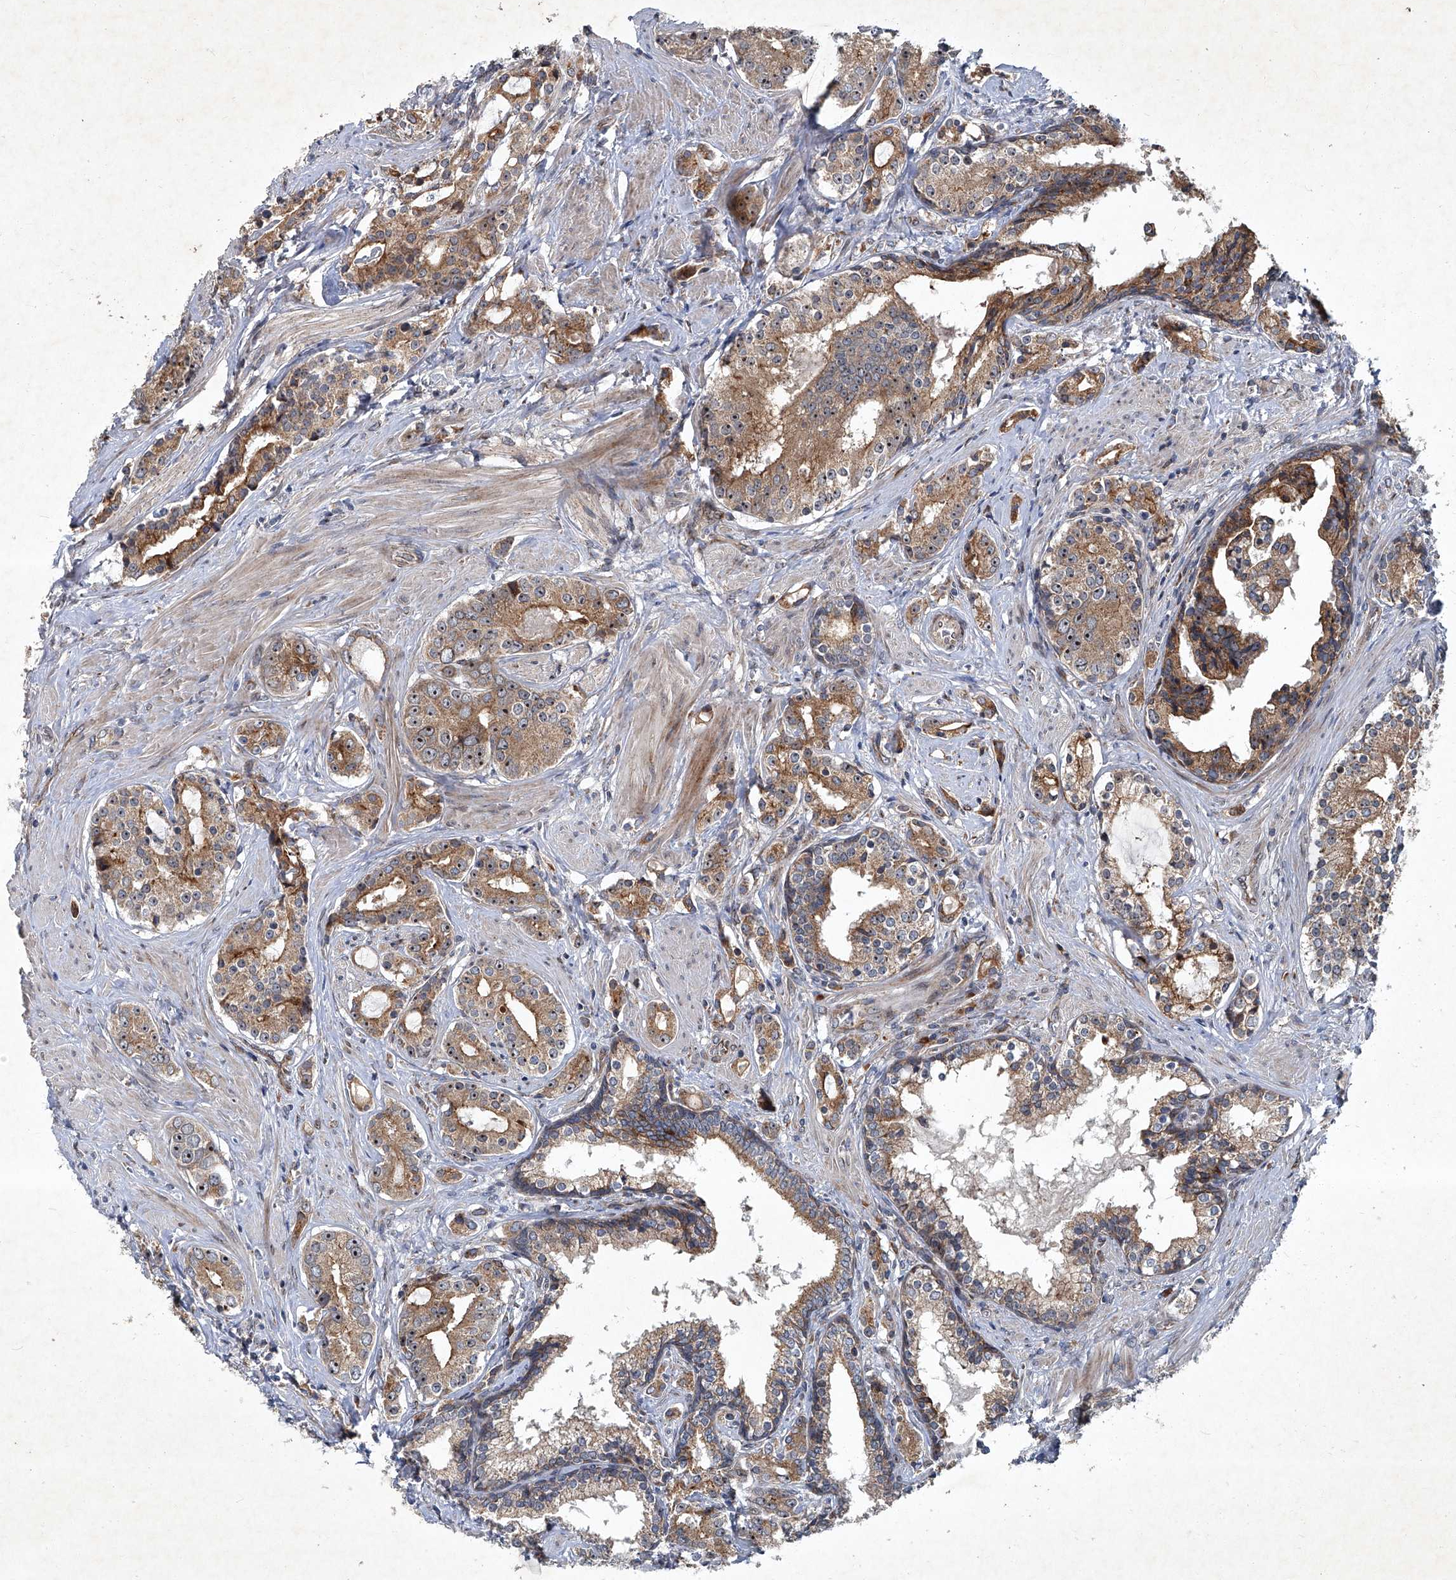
{"staining": {"intensity": "moderate", "quantity": ">75%", "location": "cytoplasmic/membranous,nuclear"}, "tissue": "prostate cancer", "cell_type": "Tumor cells", "image_type": "cancer", "snomed": [{"axis": "morphology", "description": "Adenocarcinoma, High grade"}, {"axis": "topography", "description": "Prostate"}], "caption": "Protein expression analysis of human prostate cancer (adenocarcinoma (high-grade)) reveals moderate cytoplasmic/membranous and nuclear positivity in approximately >75% of tumor cells.", "gene": "GPR132", "patient": {"sex": "male", "age": 58}}